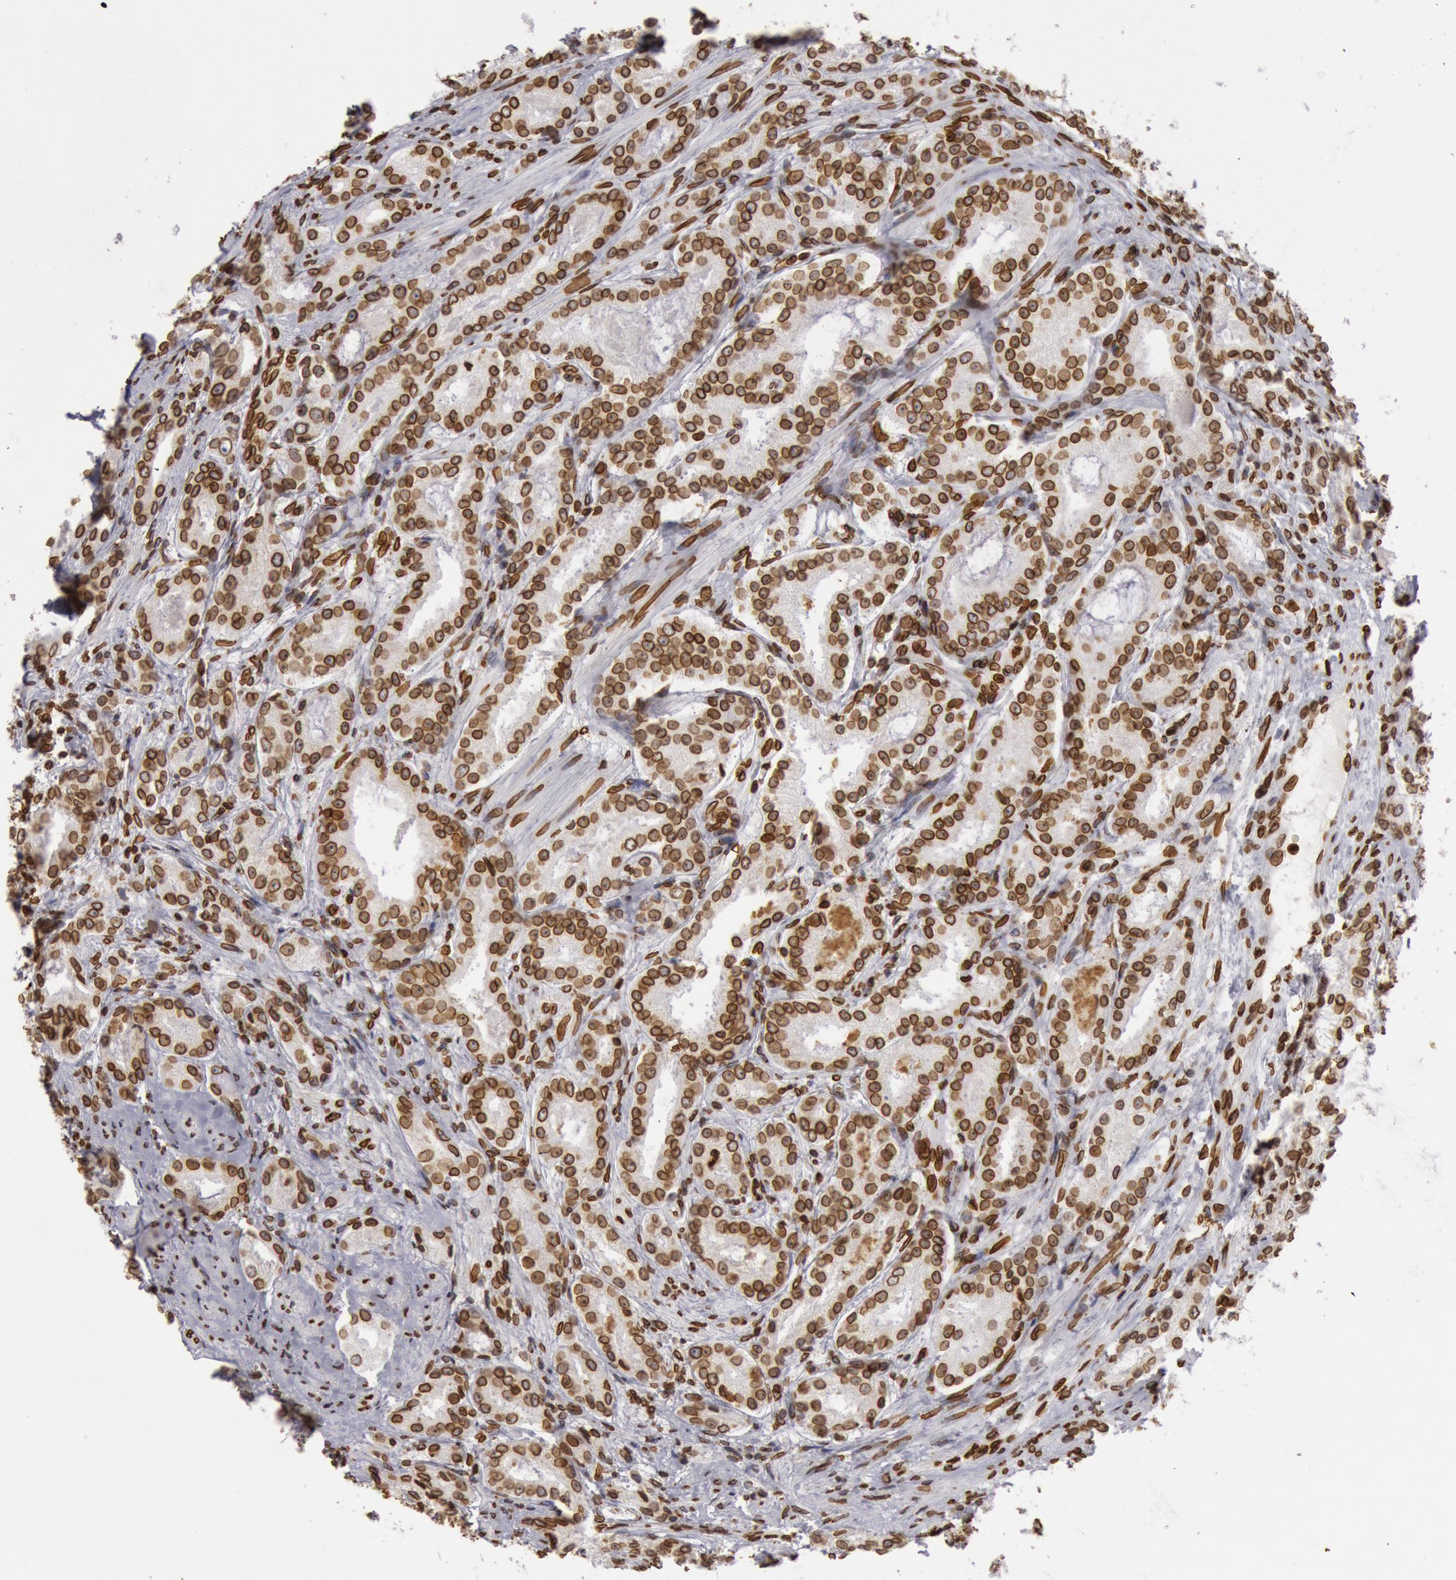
{"staining": {"intensity": "strong", "quantity": ">75%", "location": "nuclear"}, "tissue": "prostate cancer", "cell_type": "Tumor cells", "image_type": "cancer", "snomed": [{"axis": "morphology", "description": "Adenocarcinoma, Medium grade"}, {"axis": "topography", "description": "Prostate"}], "caption": "An immunohistochemistry image of tumor tissue is shown. Protein staining in brown labels strong nuclear positivity in prostate cancer (adenocarcinoma (medium-grade)) within tumor cells.", "gene": "SUN2", "patient": {"sex": "male", "age": 72}}